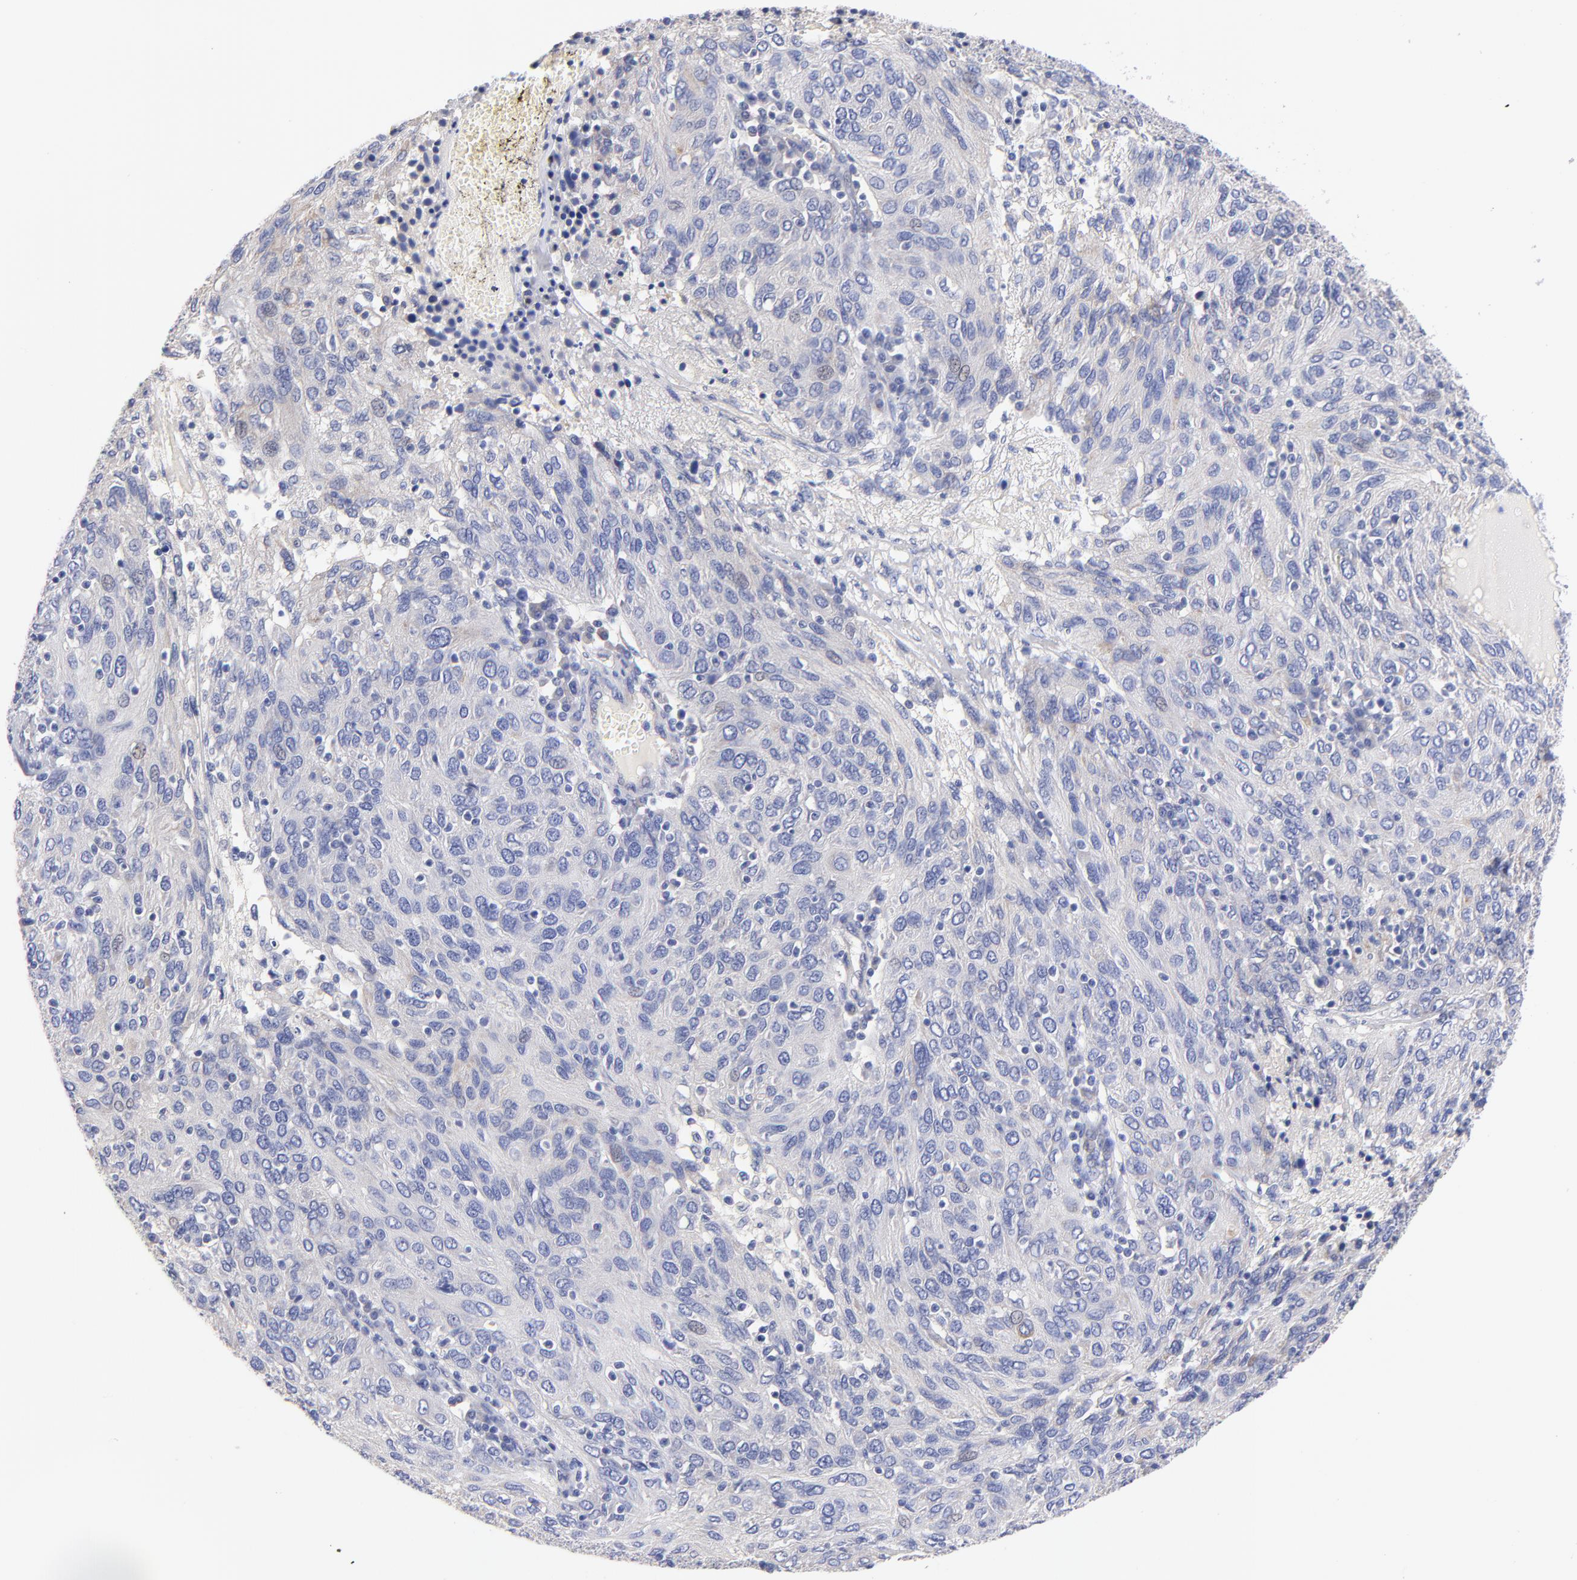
{"staining": {"intensity": "weak", "quantity": "<25%", "location": "cytoplasmic/membranous"}, "tissue": "ovarian cancer", "cell_type": "Tumor cells", "image_type": "cancer", "snomed": [{"axis": "morphology", "description": "Carcinoma, endometroid"}, {"axis": "topography", "description": "Ovary"}], "caption": "The immunohistochemistry (IHC) image has no significant positivity in tumor cells of ovarian cancer tissue.", "gene": "HS3ST1", "patient": {"sex": "female", "age": 50}}